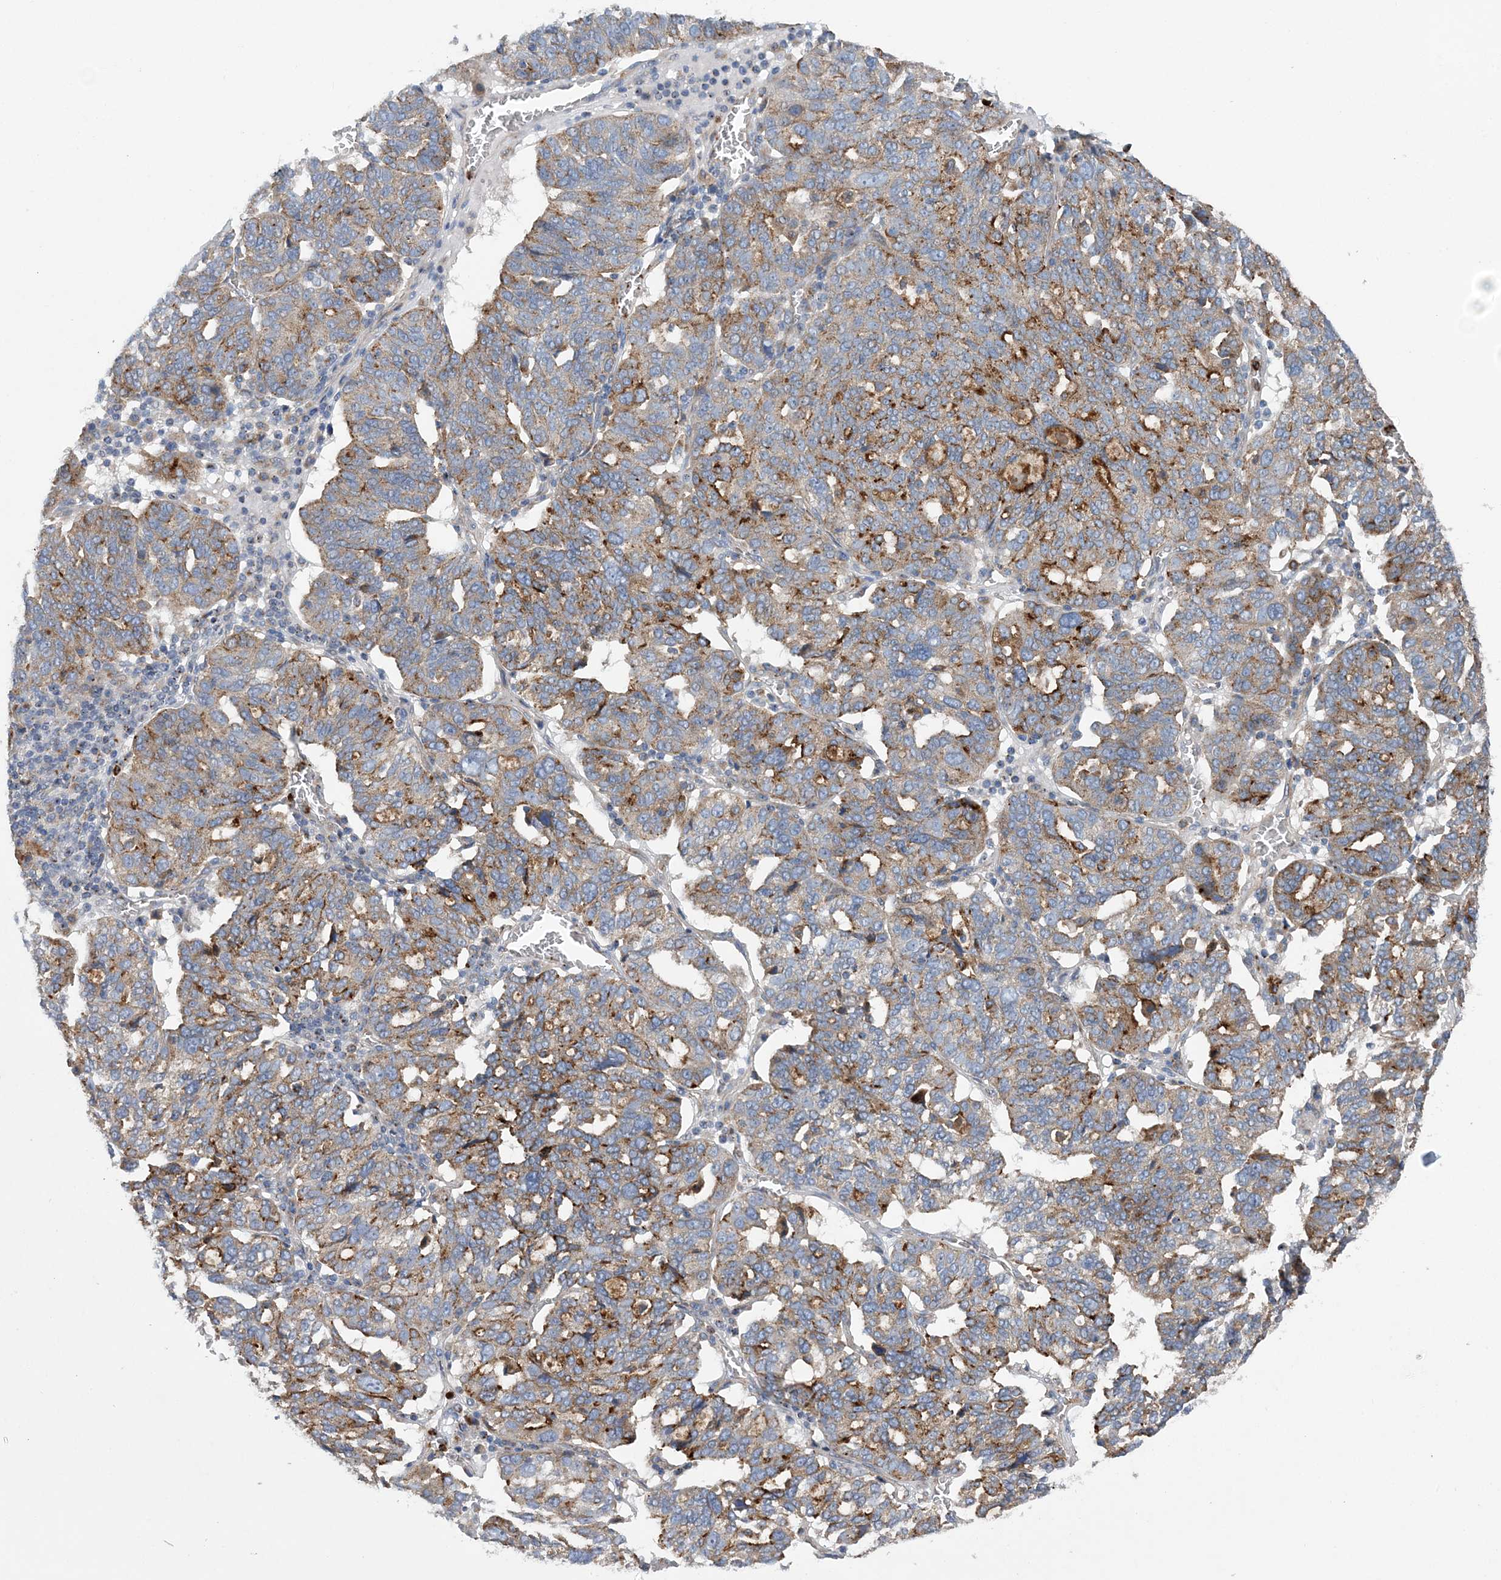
{"staining": {"intensity": "moderate", "quantity": "25%-75%", "location": "cytoplasmic/membranous"}, "tissue": "ovarian cancer", "cell_type": "Tumor cells", "image_type": "cancer", "snomed": [{"axis": "morphology", "description": "Cystadenocarcinoma, serous, NOS"}, {"axis": "topography", "description": "Ovary"}], "caption": "A high-resolution micrograph shows immunohistochemistry staining of ovarian serous cystadenocarcinoma, which reveals moderate cytoplasmic/membranous staining in approximately 25%-75% of tumor cells. The staining was performed using DAB (3,3'-diaminobenzidine), with brown indicating positive protein expression. Nuclei are stained blue with hematoxylin.", "gene": "PTTG1IP", "patient": {"sex": "female", "age": 59}}